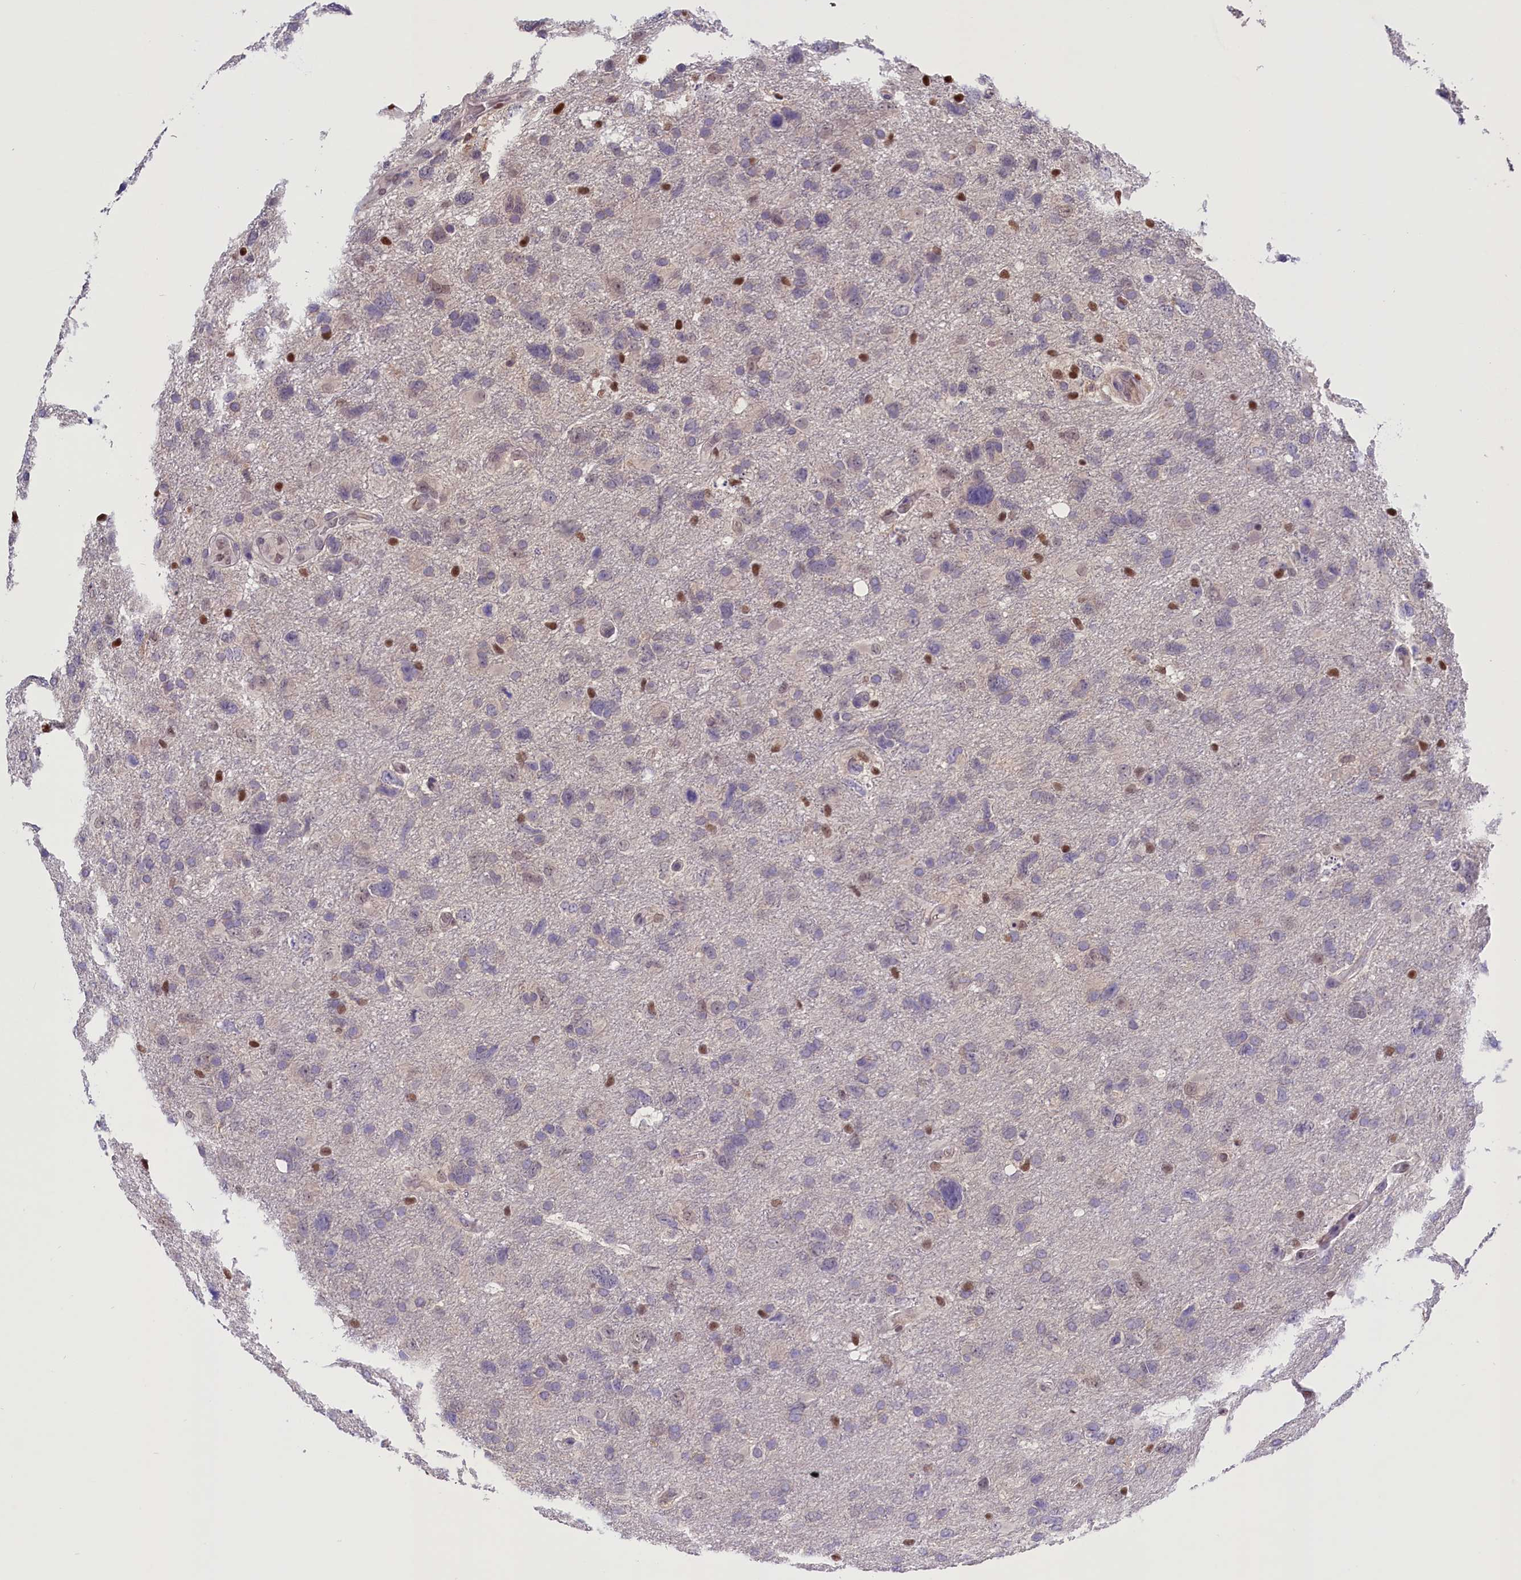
{"staining": {"intensity": "negative", "quantity": "none", "location": "none"}, "tissue": "glioma", "cell_type": "Tumor cells", "image_type": "cancer", "snomed": [{"axis": "morphology", "description": "Glioma, malignant, High grade"}, {"axis": "topography", "description": "Brain"}], "caption": "Immunohistochemical staining of human glioma demonstrates no significant staining in tumor cells.", "gene": "BTBD9", "patient": {"sex": "male", "age": 61}}